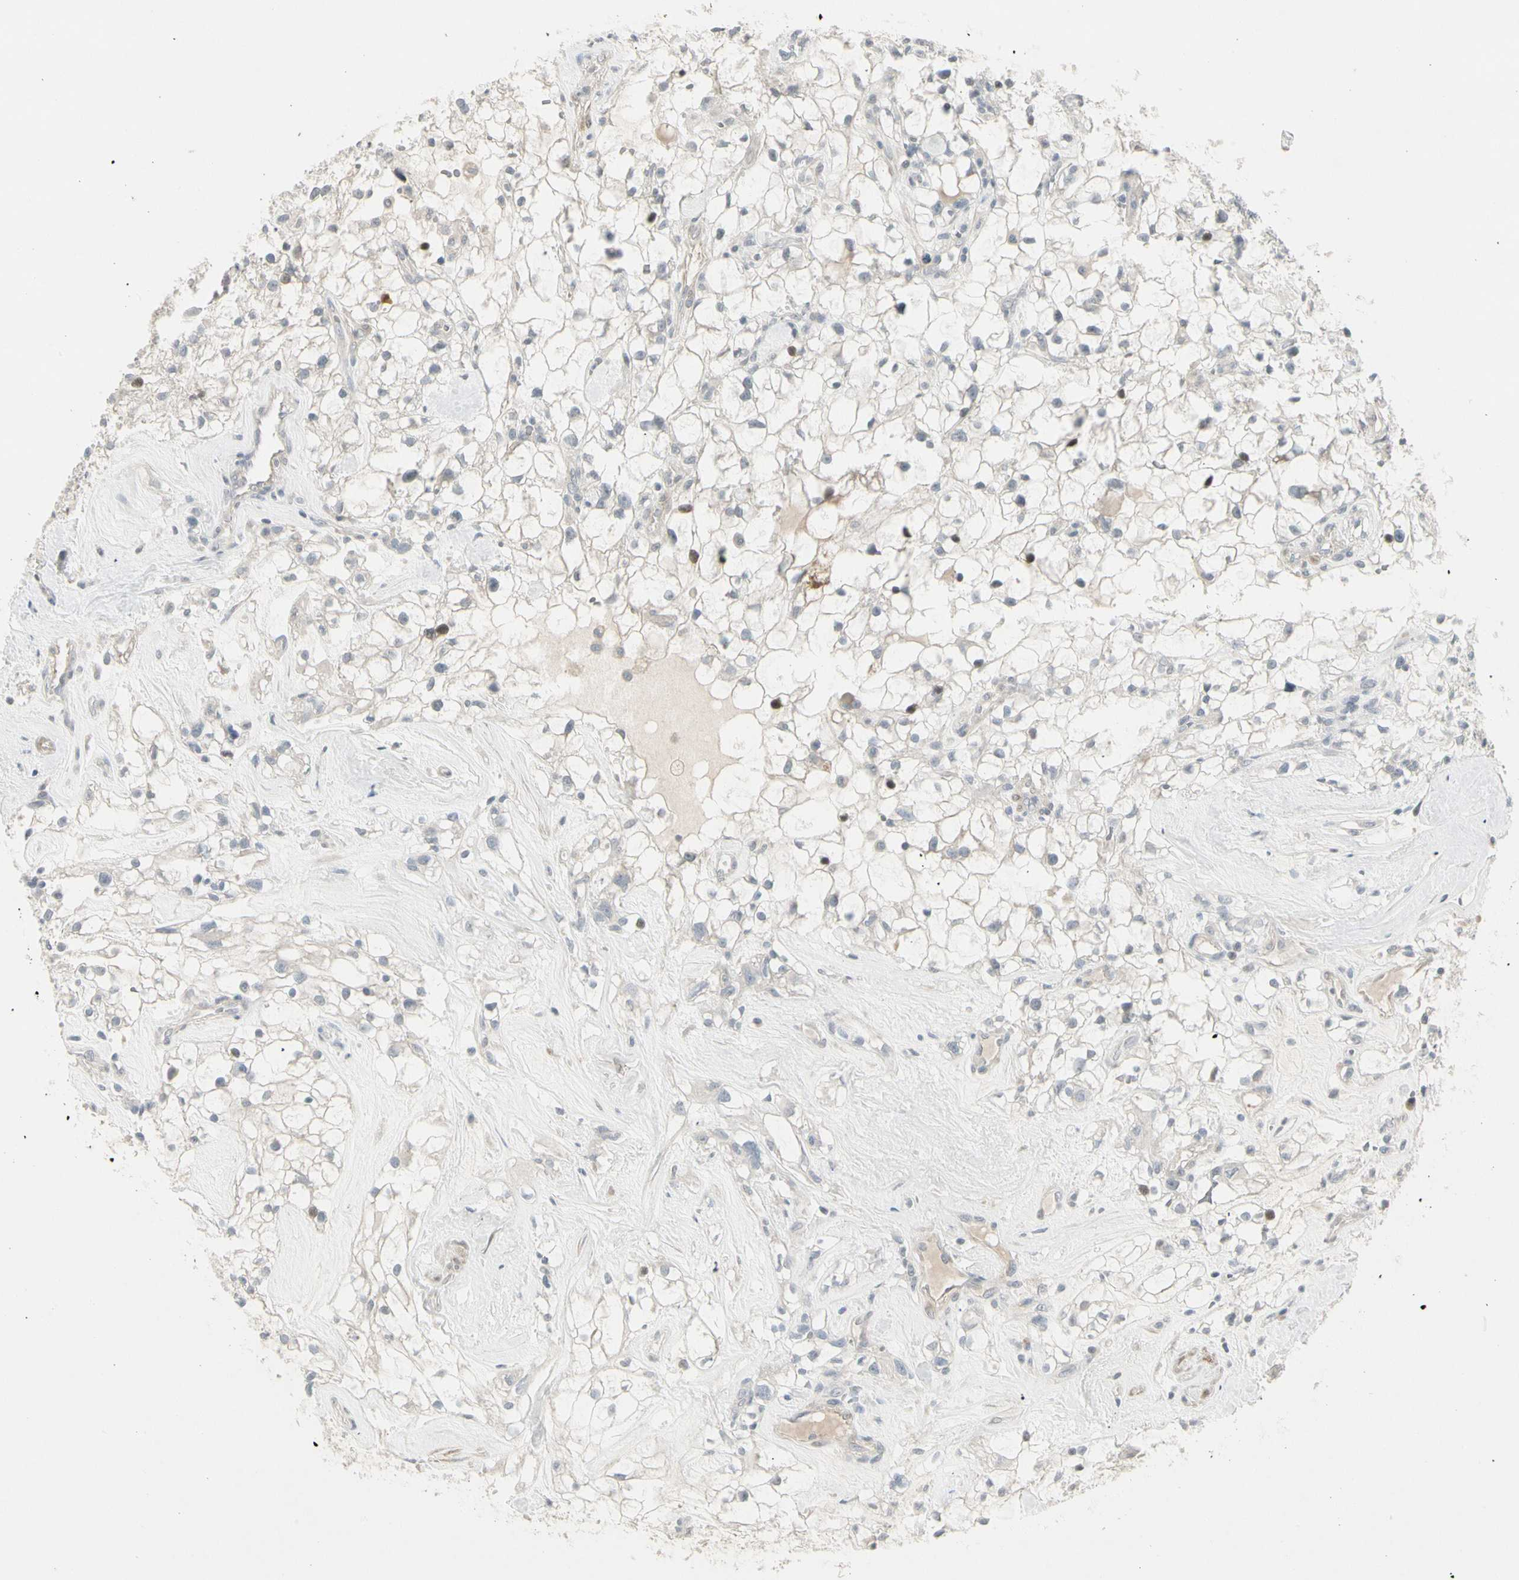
{"staining": {"intensity": "weak", "quantity": "<25%", "location": "cytoplasmic/membranous"}, "tissue": "renal cancer", "cell_type": "Tumor cells", "image_type": "cancer", "snomed": [{"axis": "morphology", "description": "Adenocarcinoma, NOS"}, {"axis": "topography", "description": "Kidney"}], "caption": "Immunohistochemistry (IHC) of human renal cancer demonstrates no expression in tumor cells.", "gene": "DMPK", "patient": {"sex": "female", "age": 60}}